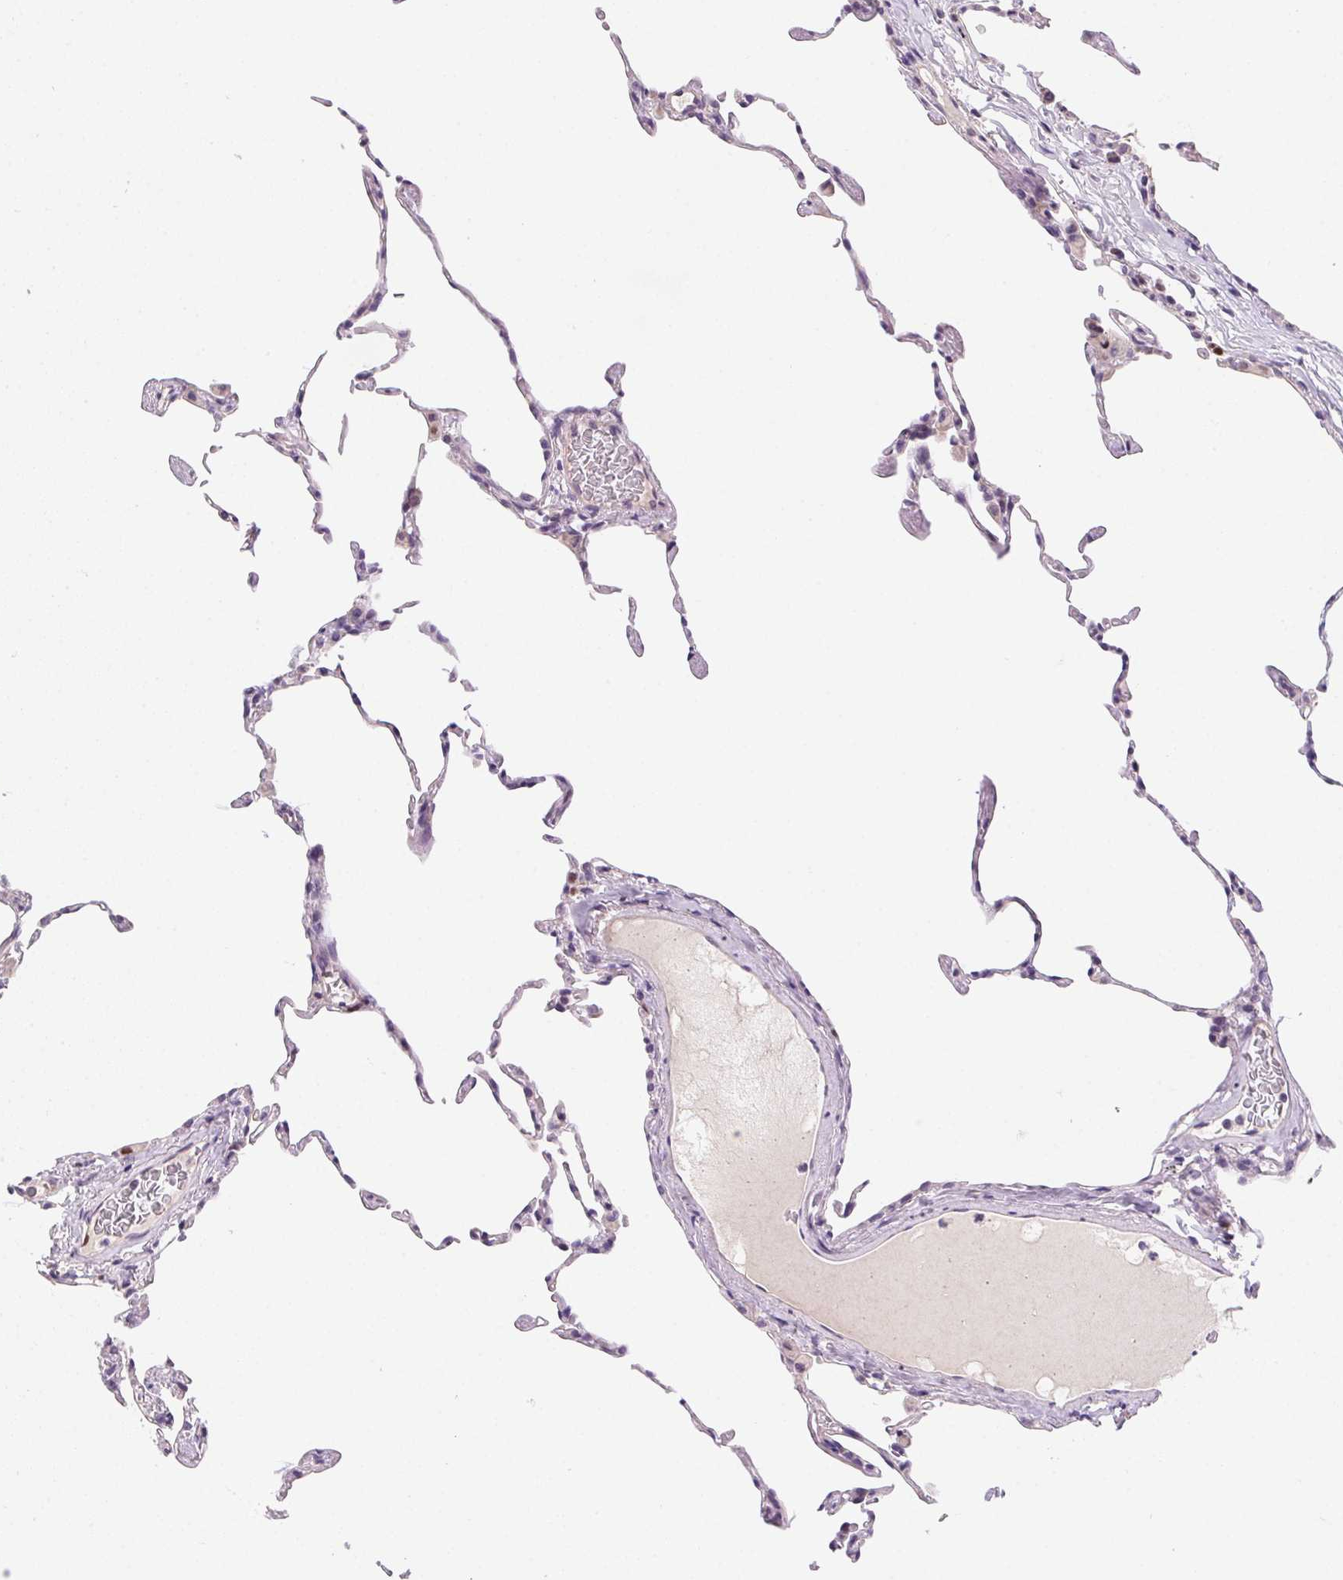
{"staining": {"intensity": "weak", "quantity": "<25%", "location": "nuclear"}, "tissue": "lung", "cell_type": "Alveolar cells", "image_type": "normal", "snomed": [{"axis": "morphology", "description": "Normal tissue, NOS"}, {"axis": "topography", "description": "Lung"}], "caption": "This is a image of immunohistochemistry (IHC) staining of benign lung, which shows no expression in alveolar cells.", "gene": "HELLS", "patient": {"sex": "female", "age": 57}}